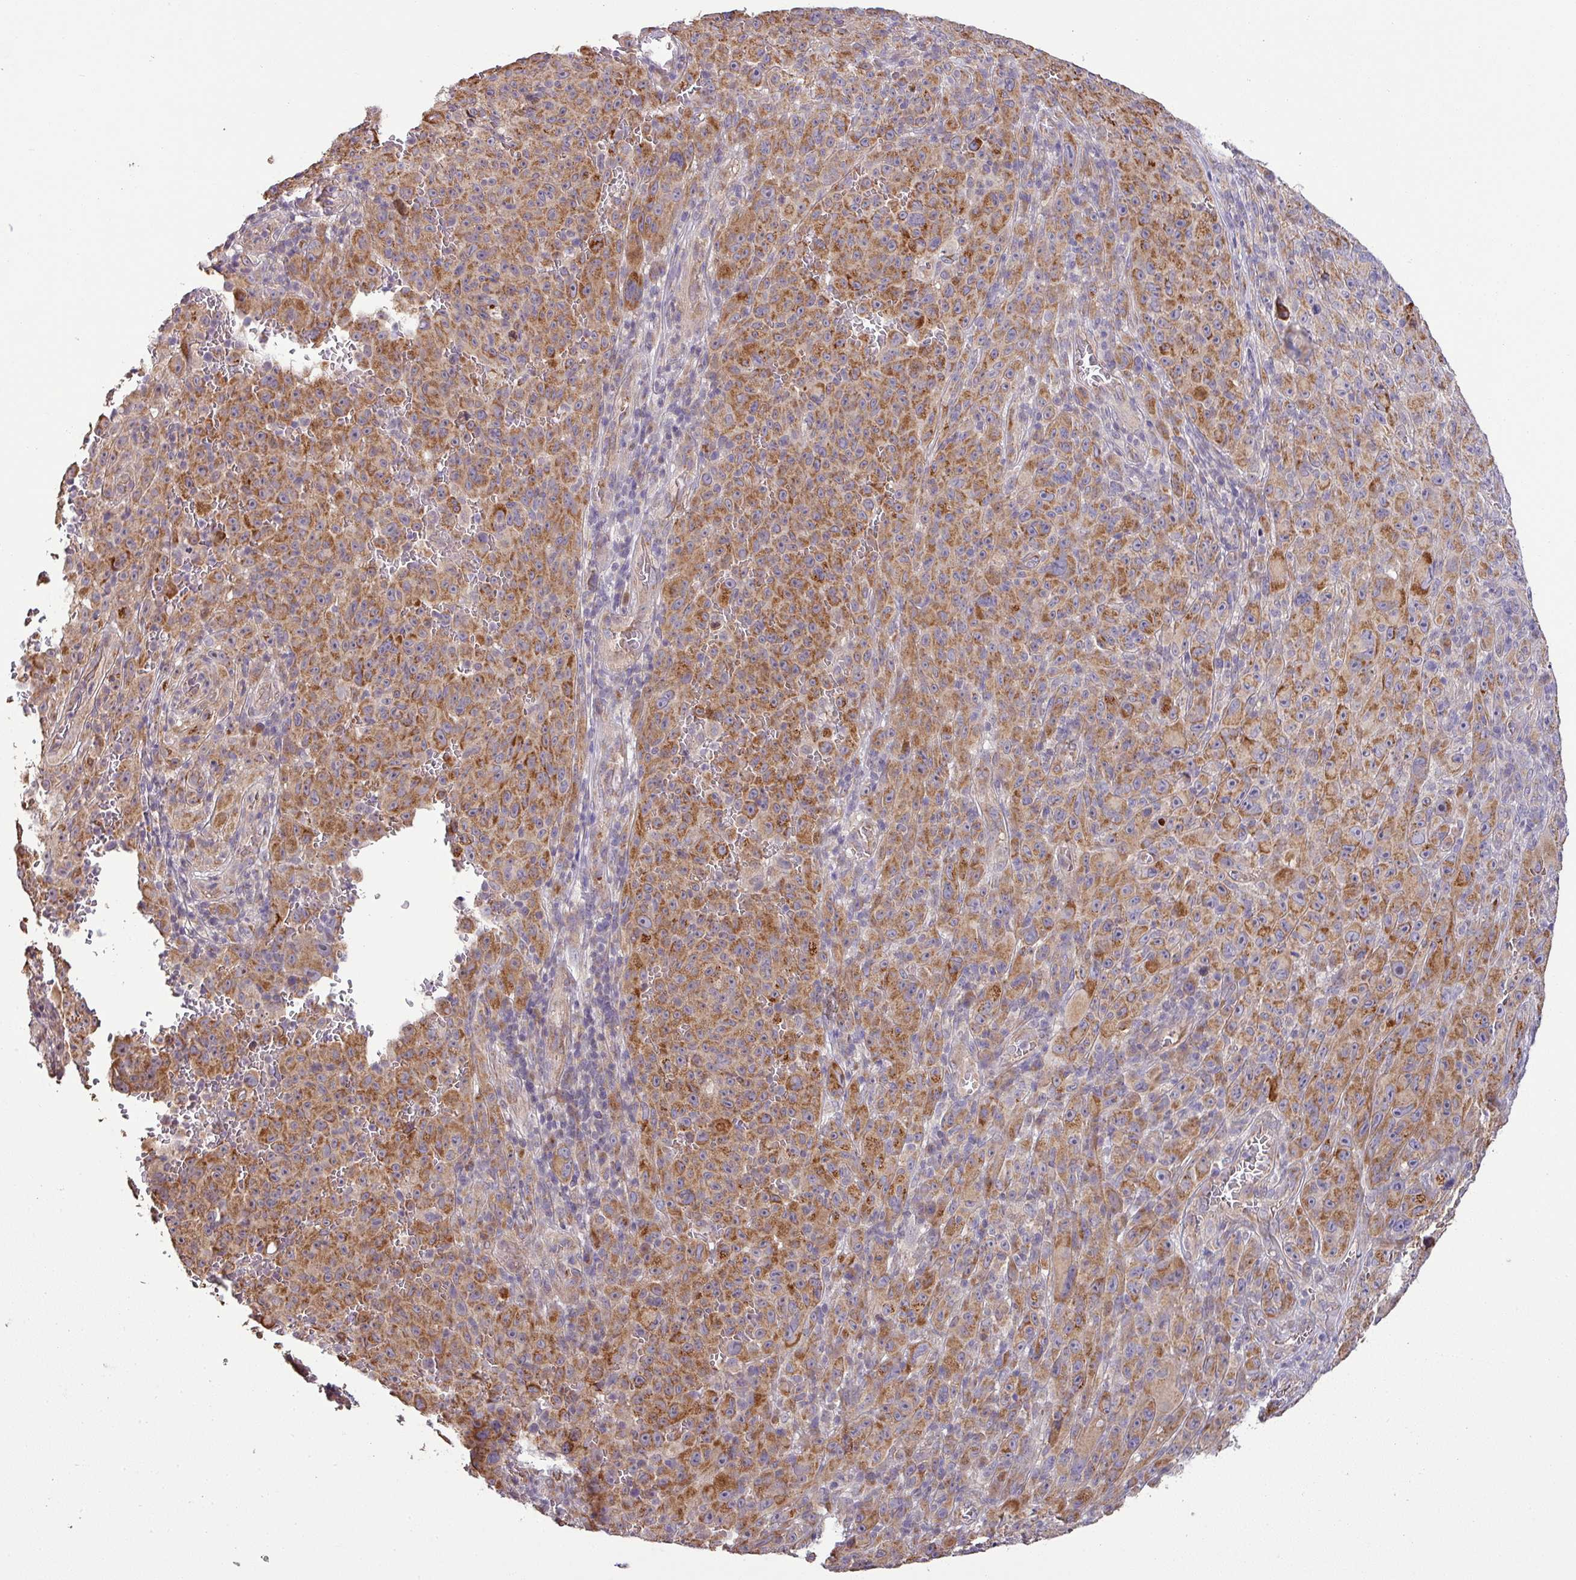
{"staining": {"intensity": "moderate", "quantity": ">75%", "location": "cytoplasmic/membranous"}, "tissue": "melanoma", "cell_type": "Tumor cells", "image_type": "cancer", "snomed": [{"axis": "morphology", "description": "Malignant melanoma, NOS"}, {"axis": "topography", "description": "Skin"}], "caption": "Immunohistochemical staining of human malignant melanoma exhibits moderate cytoplasmic/membranous protein expression in approximately >75% of tumor cells.", "gene": "TIMMDC1", "patient": {"sex": "female", "age": 82}}